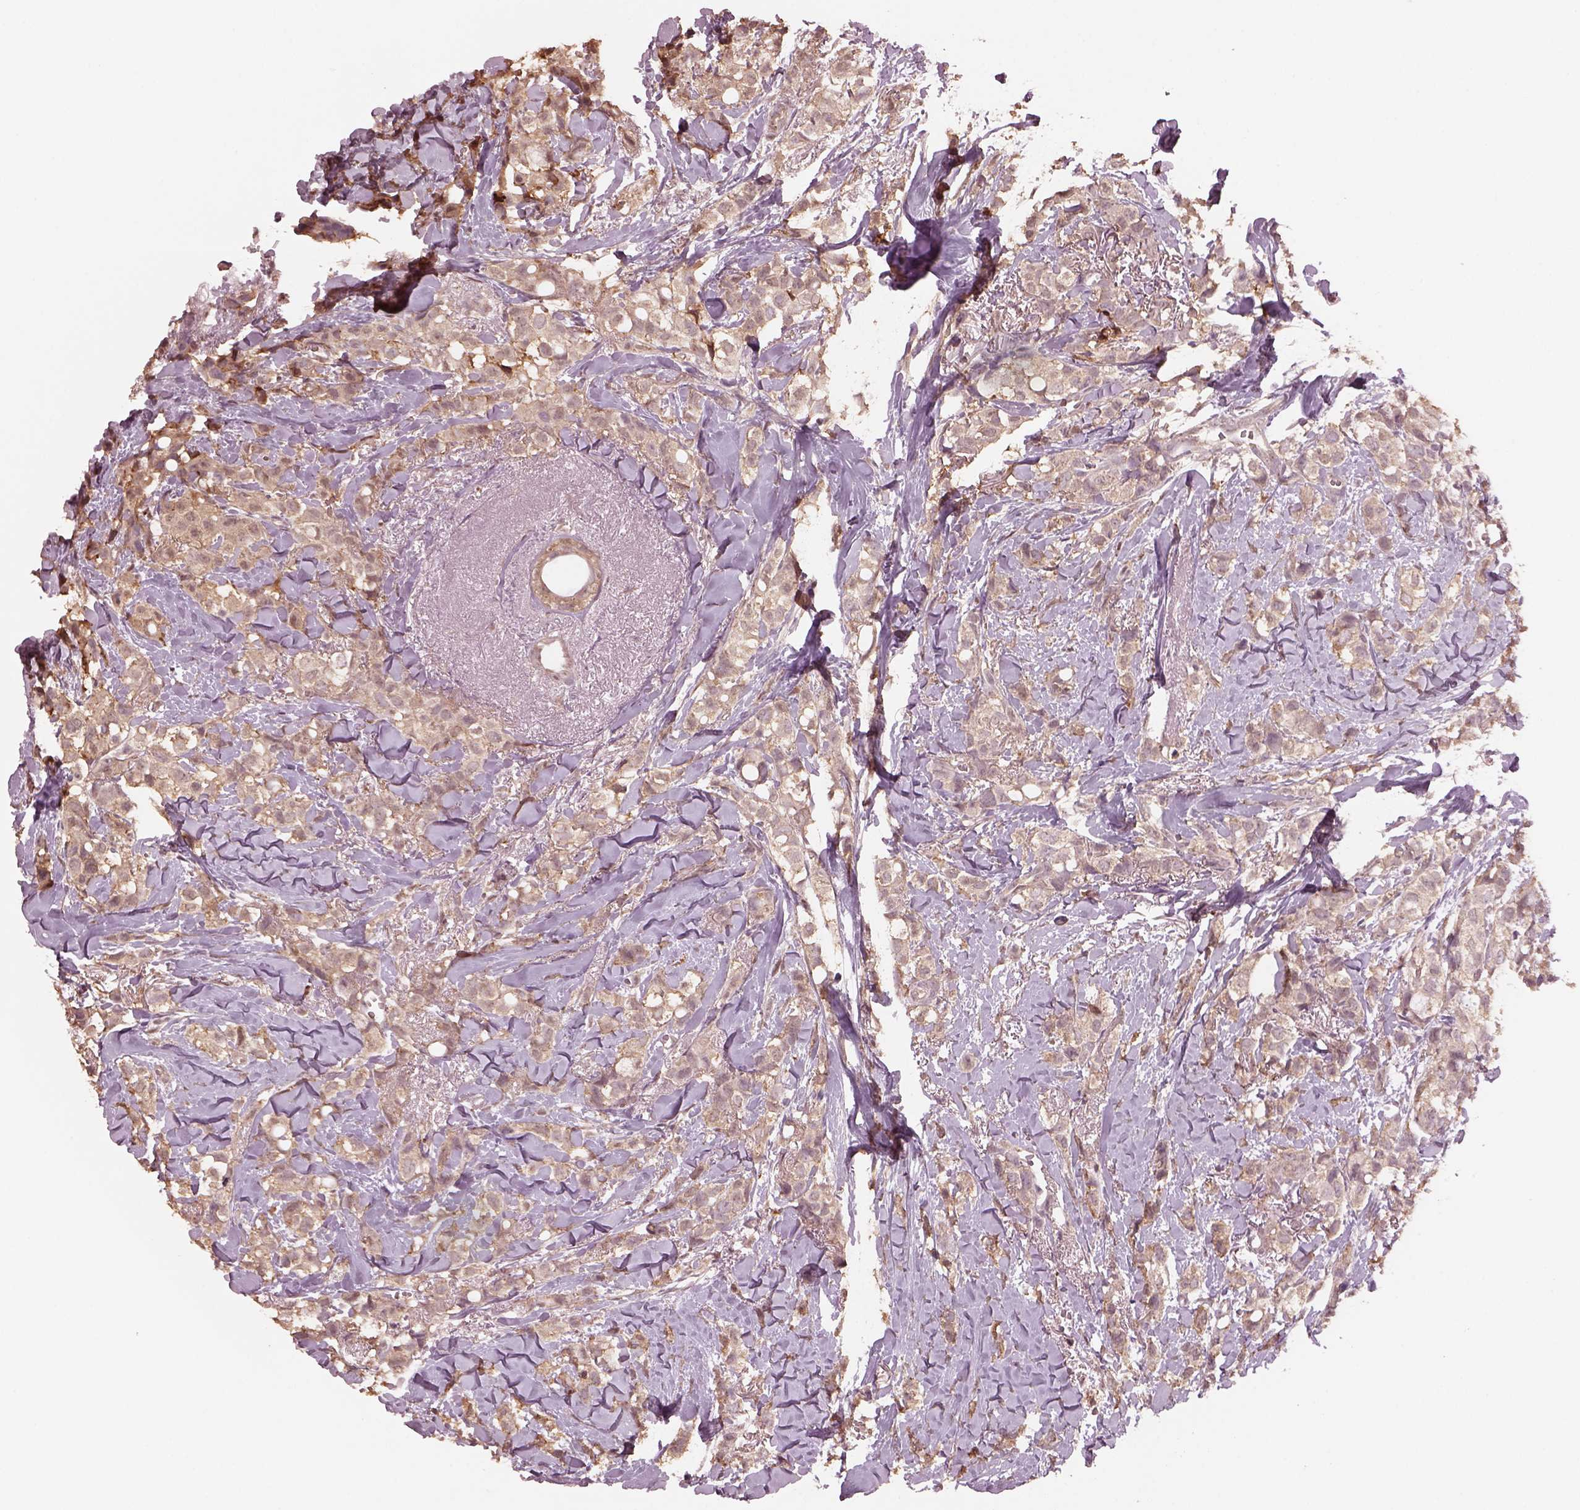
{"staining": {"intensity": "weak", "quantity": ">75%", "location": "cytoplasmic/membranous"}, "tissue": "breast cancer", "cell_type": "Tumor cells", "image_type": "cancer", "snomed": [{"axis": "morphology", "description": "Duct carcinoma"}, {"axis": "topography", "description": "Breast"}], "caption": "IHC photomicrograph of neoplastic tissue: breast cancer stained using immunohistochemistry (IHC) reveals low levels of weak protein expression localized specifically in the cytoplasmic/membranous of tumor cells, appearing as a cytoplasmic/membranous brown color.", "gene": "SRI", "patient": {"sex": "female", "age": 85}}